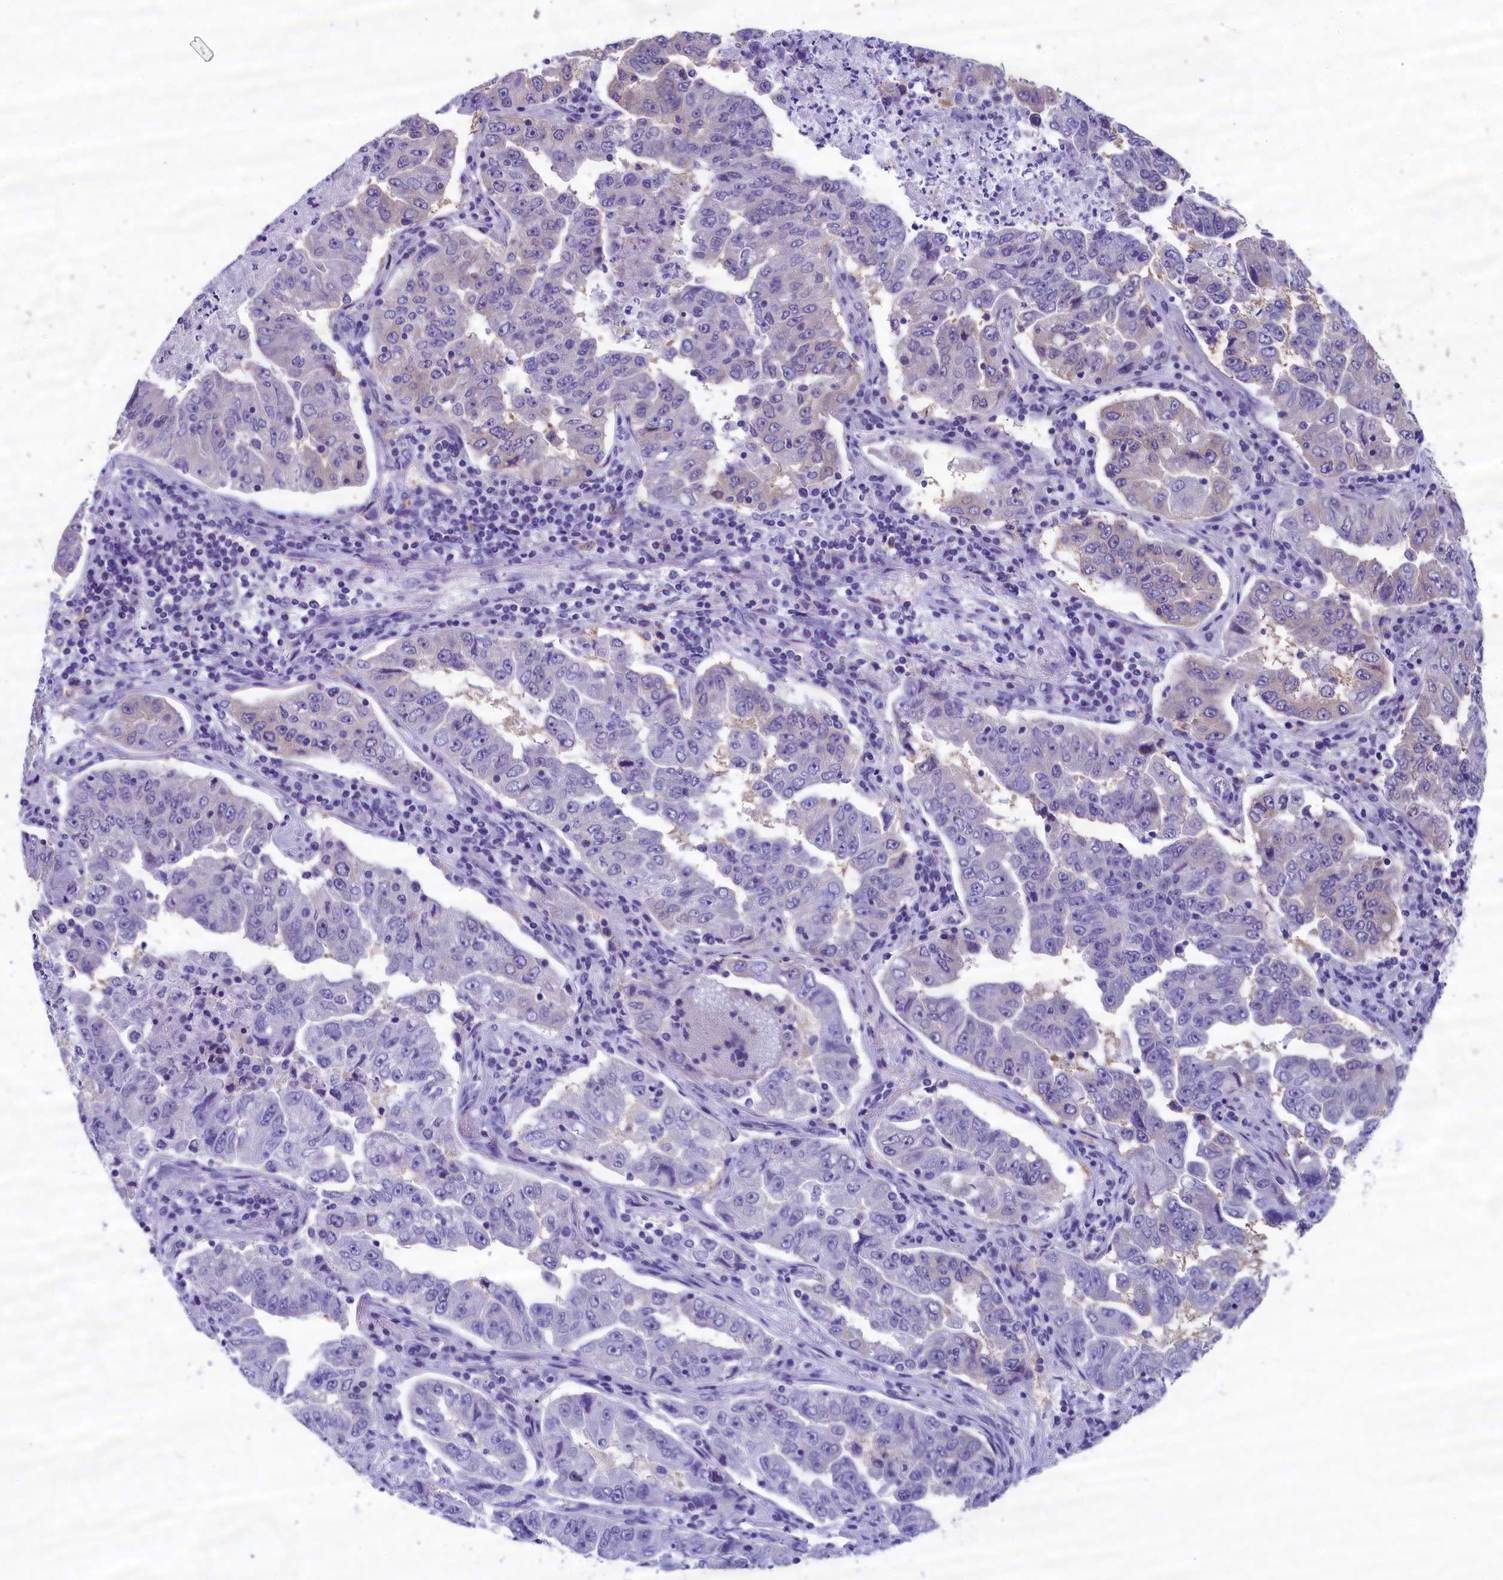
{"staining": {"intensity": "negative", "quantity": "none", "location": "none"}, "tissue": "lung cancer", "cell_type": "Tumor cells", "image_type": "cancer", "snomed": [{"axis": "morphology", "description": "Adenocarcinoma, NOS"}, {"axis": "topography", "description": "Lung"}], "caption": "High power microscopy micrograph of an IHC micrograph of lung cancer (adenocarcinoma), revealing no significant positivity in tumor cells.", "gene": "ABCC8", "patient": {"sex": "female", "age": 51}}